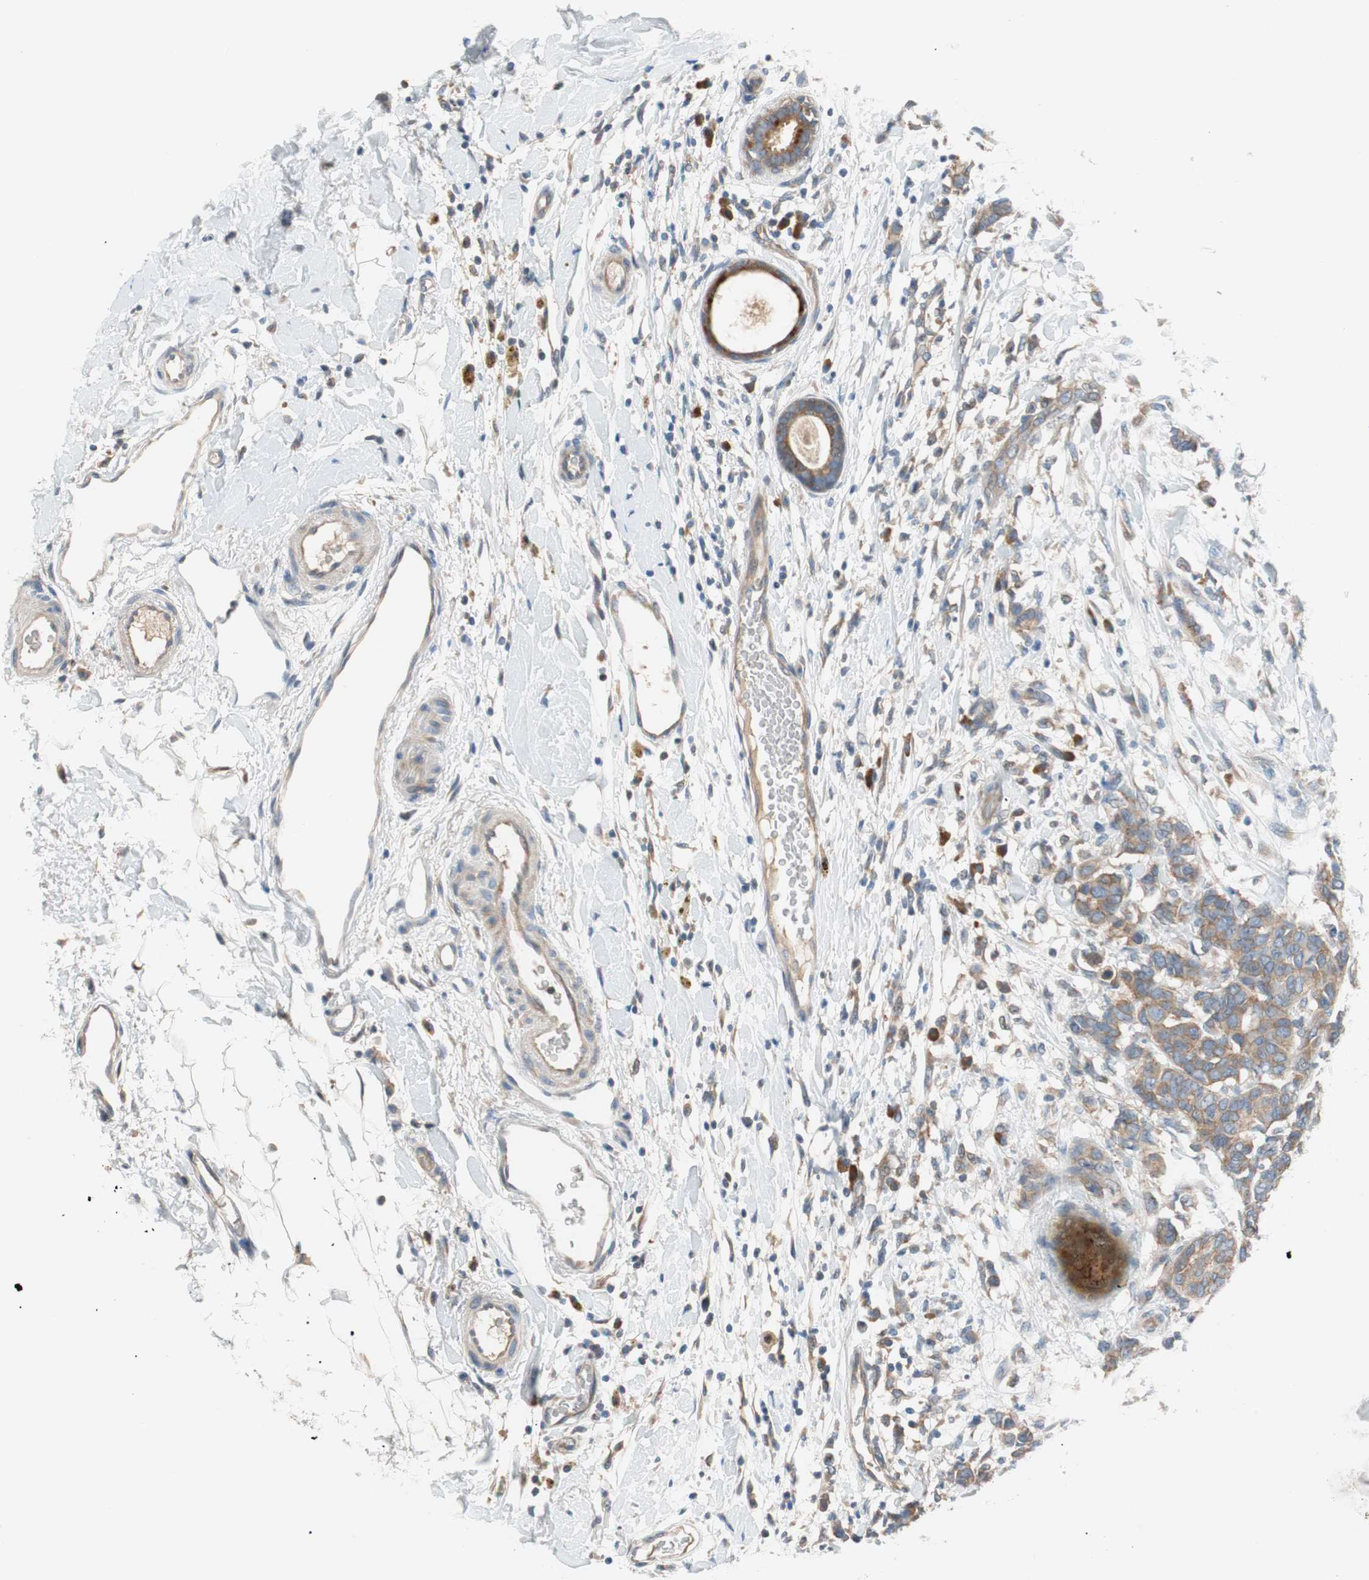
{"staining": {"intensity": "weak", "quantity": ">75%", "location": "cytoplasmic/membranous"}, "tissue": "breast cancer", "cell_type": "Tumor cells", "image_type": "cancer", "snomed": [{"axis": "morphology", "description": "Duct carcinoma"}, {"axis": "topography", "description": "Breast"}], "caption": "Immunohistochemistry of breast intraductal carcinoma demonstrates low levels of weak cytoplasmic/membranous staining in about >75% of tumor cells.", "gene": "PCK1", "patient": {"sex": "female", "age": 87}}